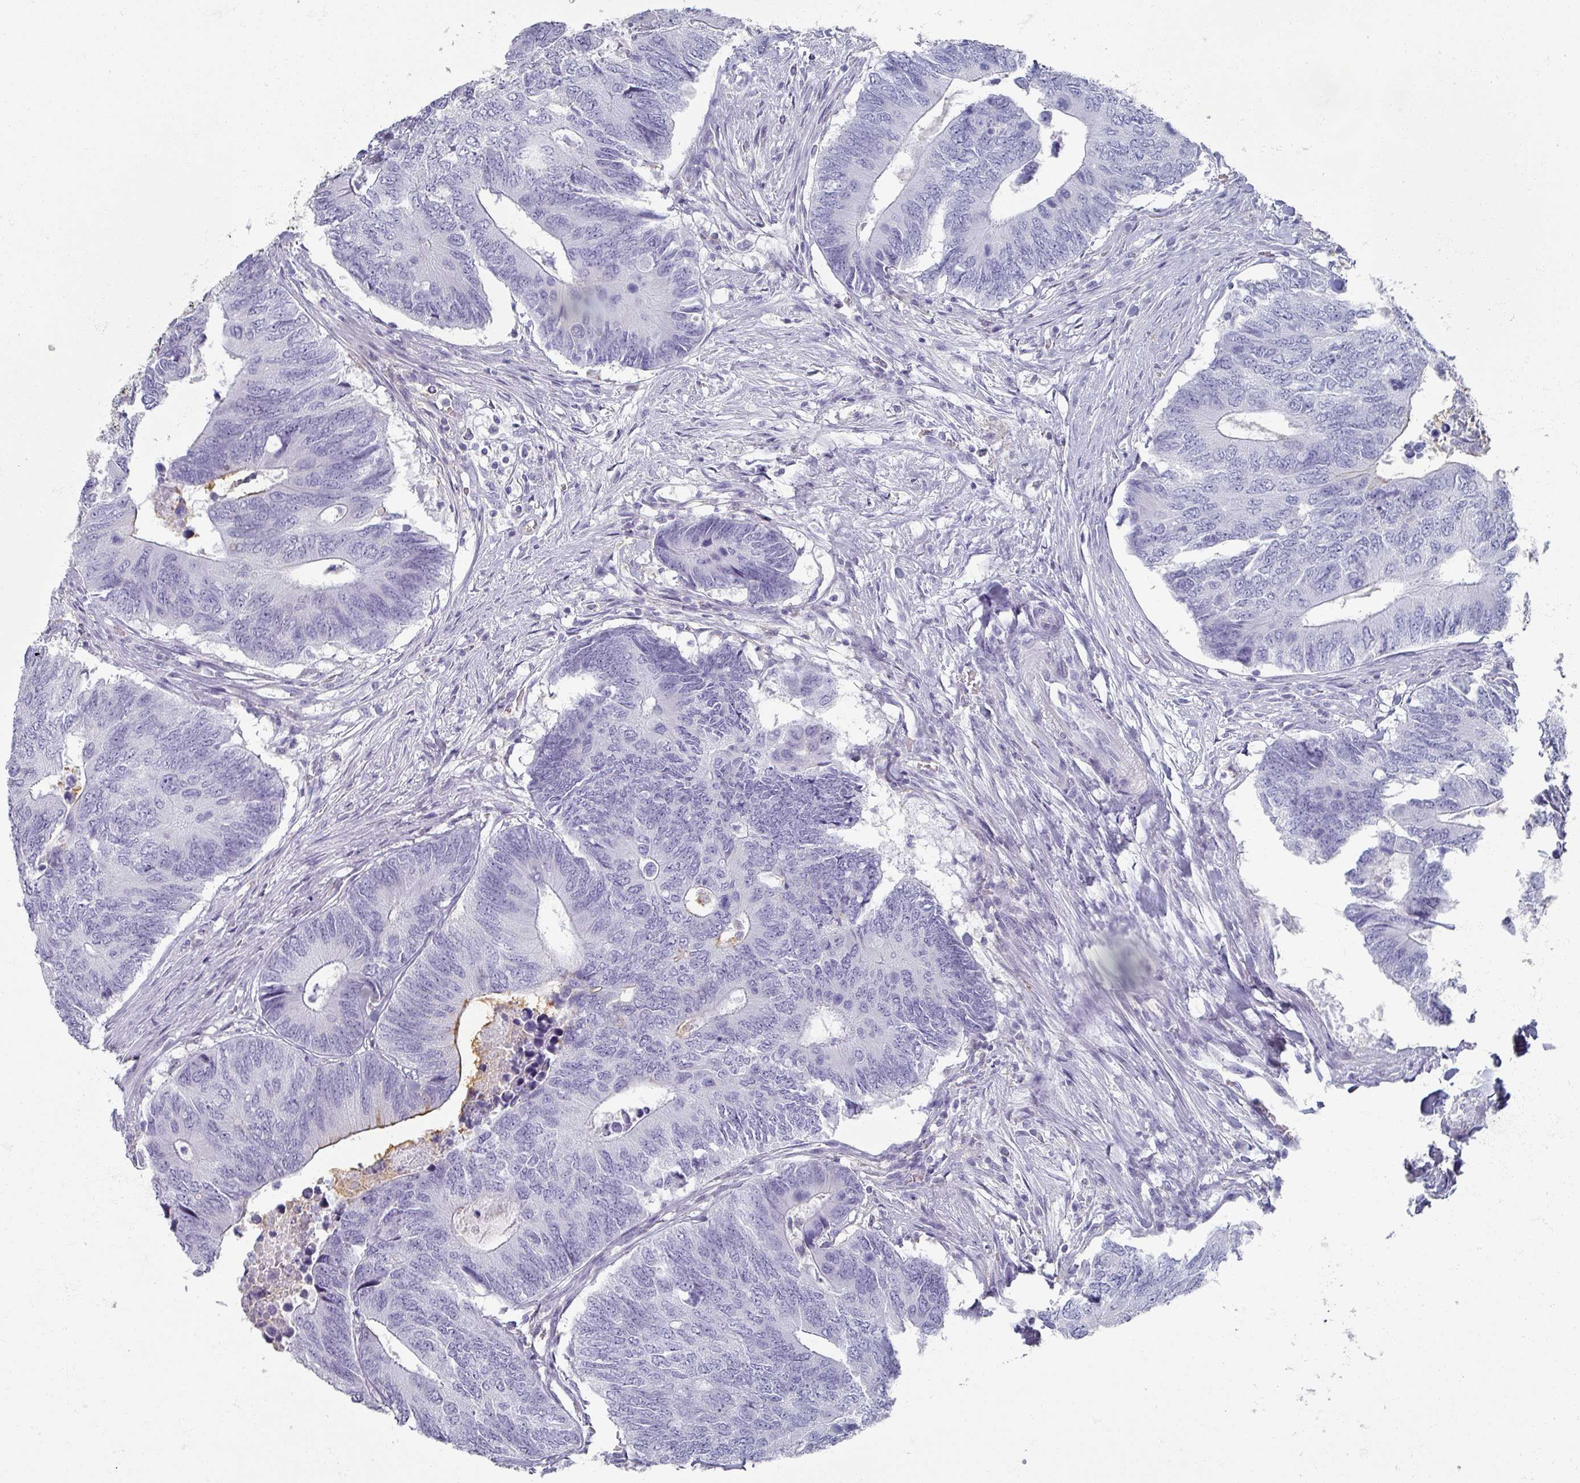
{"staining": {"intensity": "negative", "quantity": "none", "location": "none"}, "tissue": "colorectal cancer", "cell_type": "Tumor cells", "image_type": "cancer", "snomed": [{"axis": "morphology", "description": "Adenocarcinoma, NOS"}, {"axis": "topography", "description": "Colon"}], "caption": "Immunohistochemical staining of colorectal adenocarcinoma reveals no significant positivity in tumor cells.", "gene": "OMG", "patient": {"sex": "male", "age": 87}}